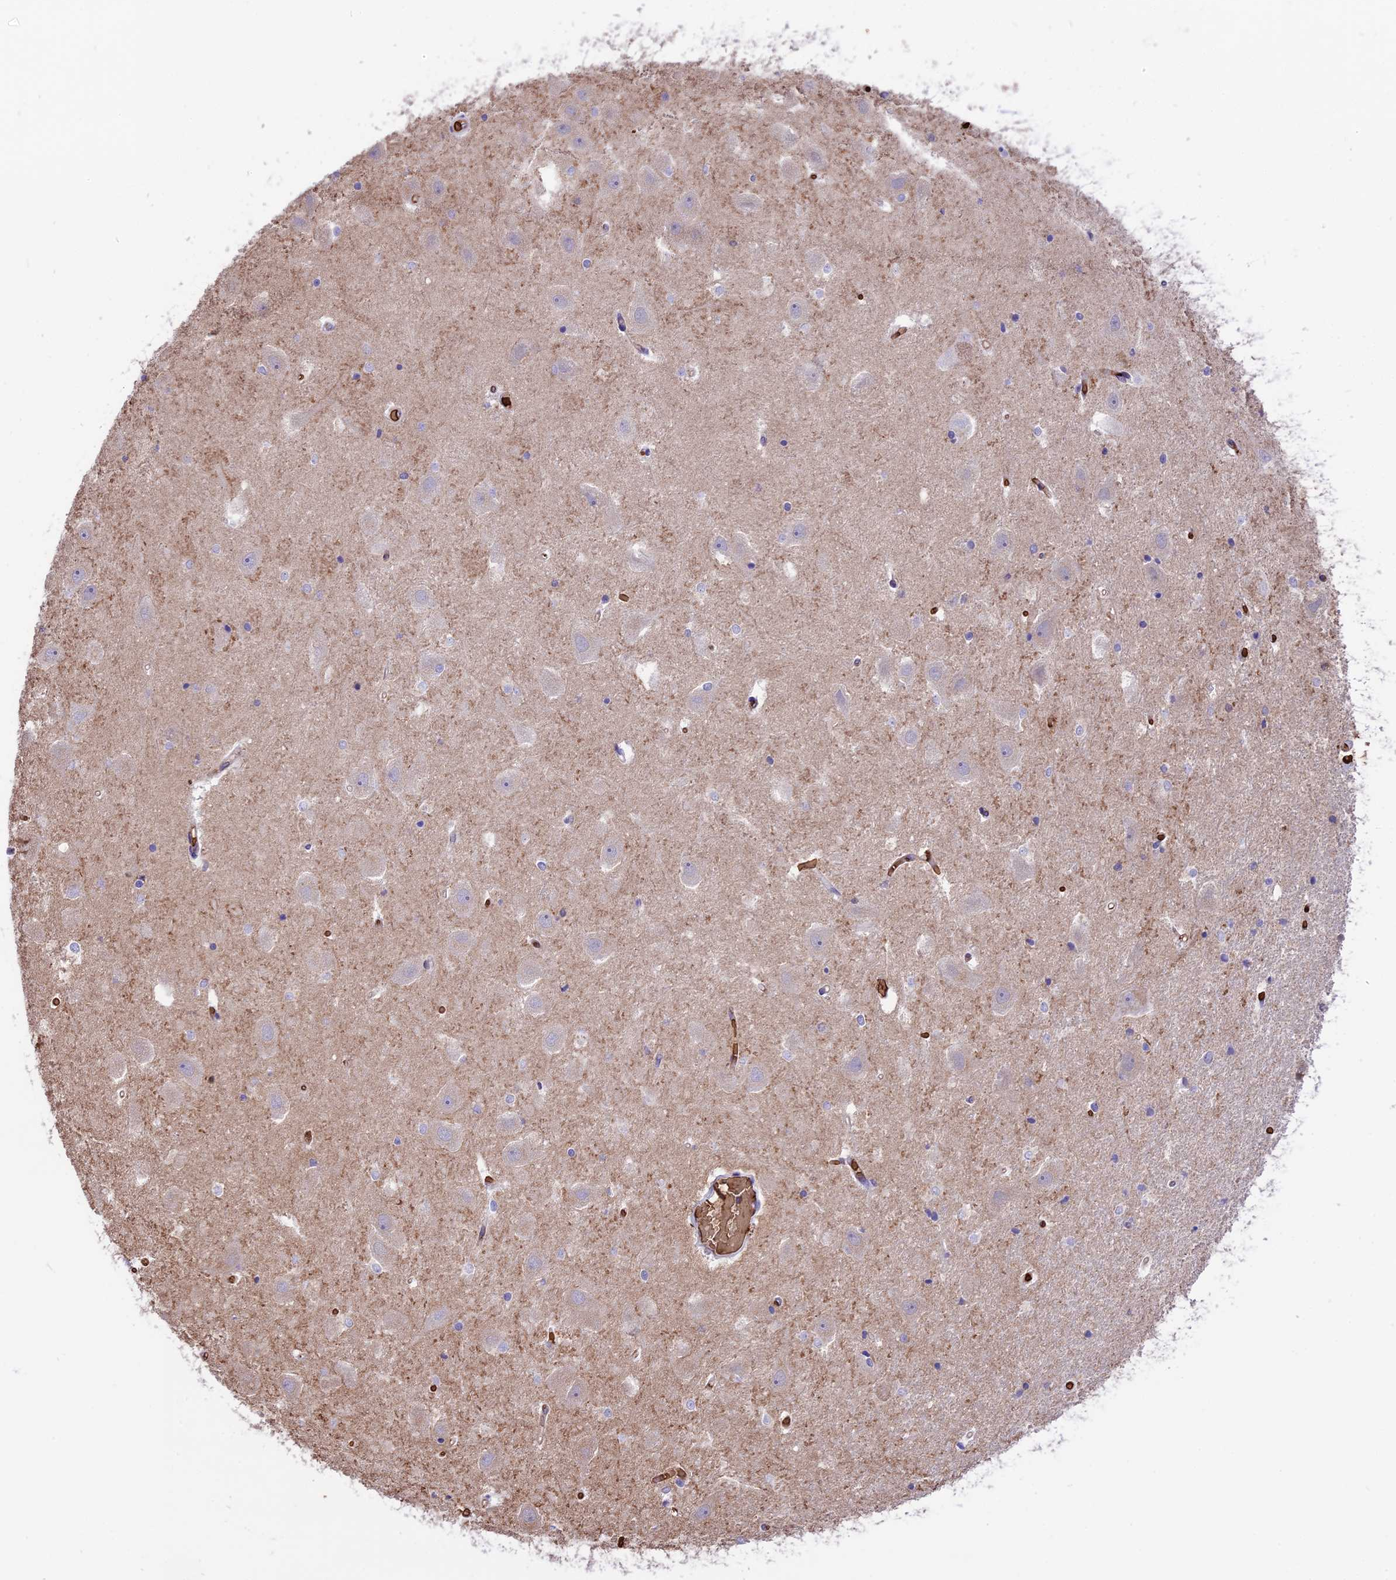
{"staining": {"intensity": "negative", "quantity": "none", "location": "none"}, "tissue": "hippocampus", "cell_type": "Glial cells", "image_type": "normal", "snomed": [{"axis": "morphology", "description": "Normal tissue, NOS"}, {"axis": "topography", "description": "Hippocampus"}], "caption": "High magnification brightfield microscopy of normal hippocampus stained with DAB (3,3'-diaminobenzidine) (brown) and counterstained with hematoxylin (blue): glial cells show no significant expression.", "gene": "TTC4", "patient": {"sex": "female", "age": 52}}